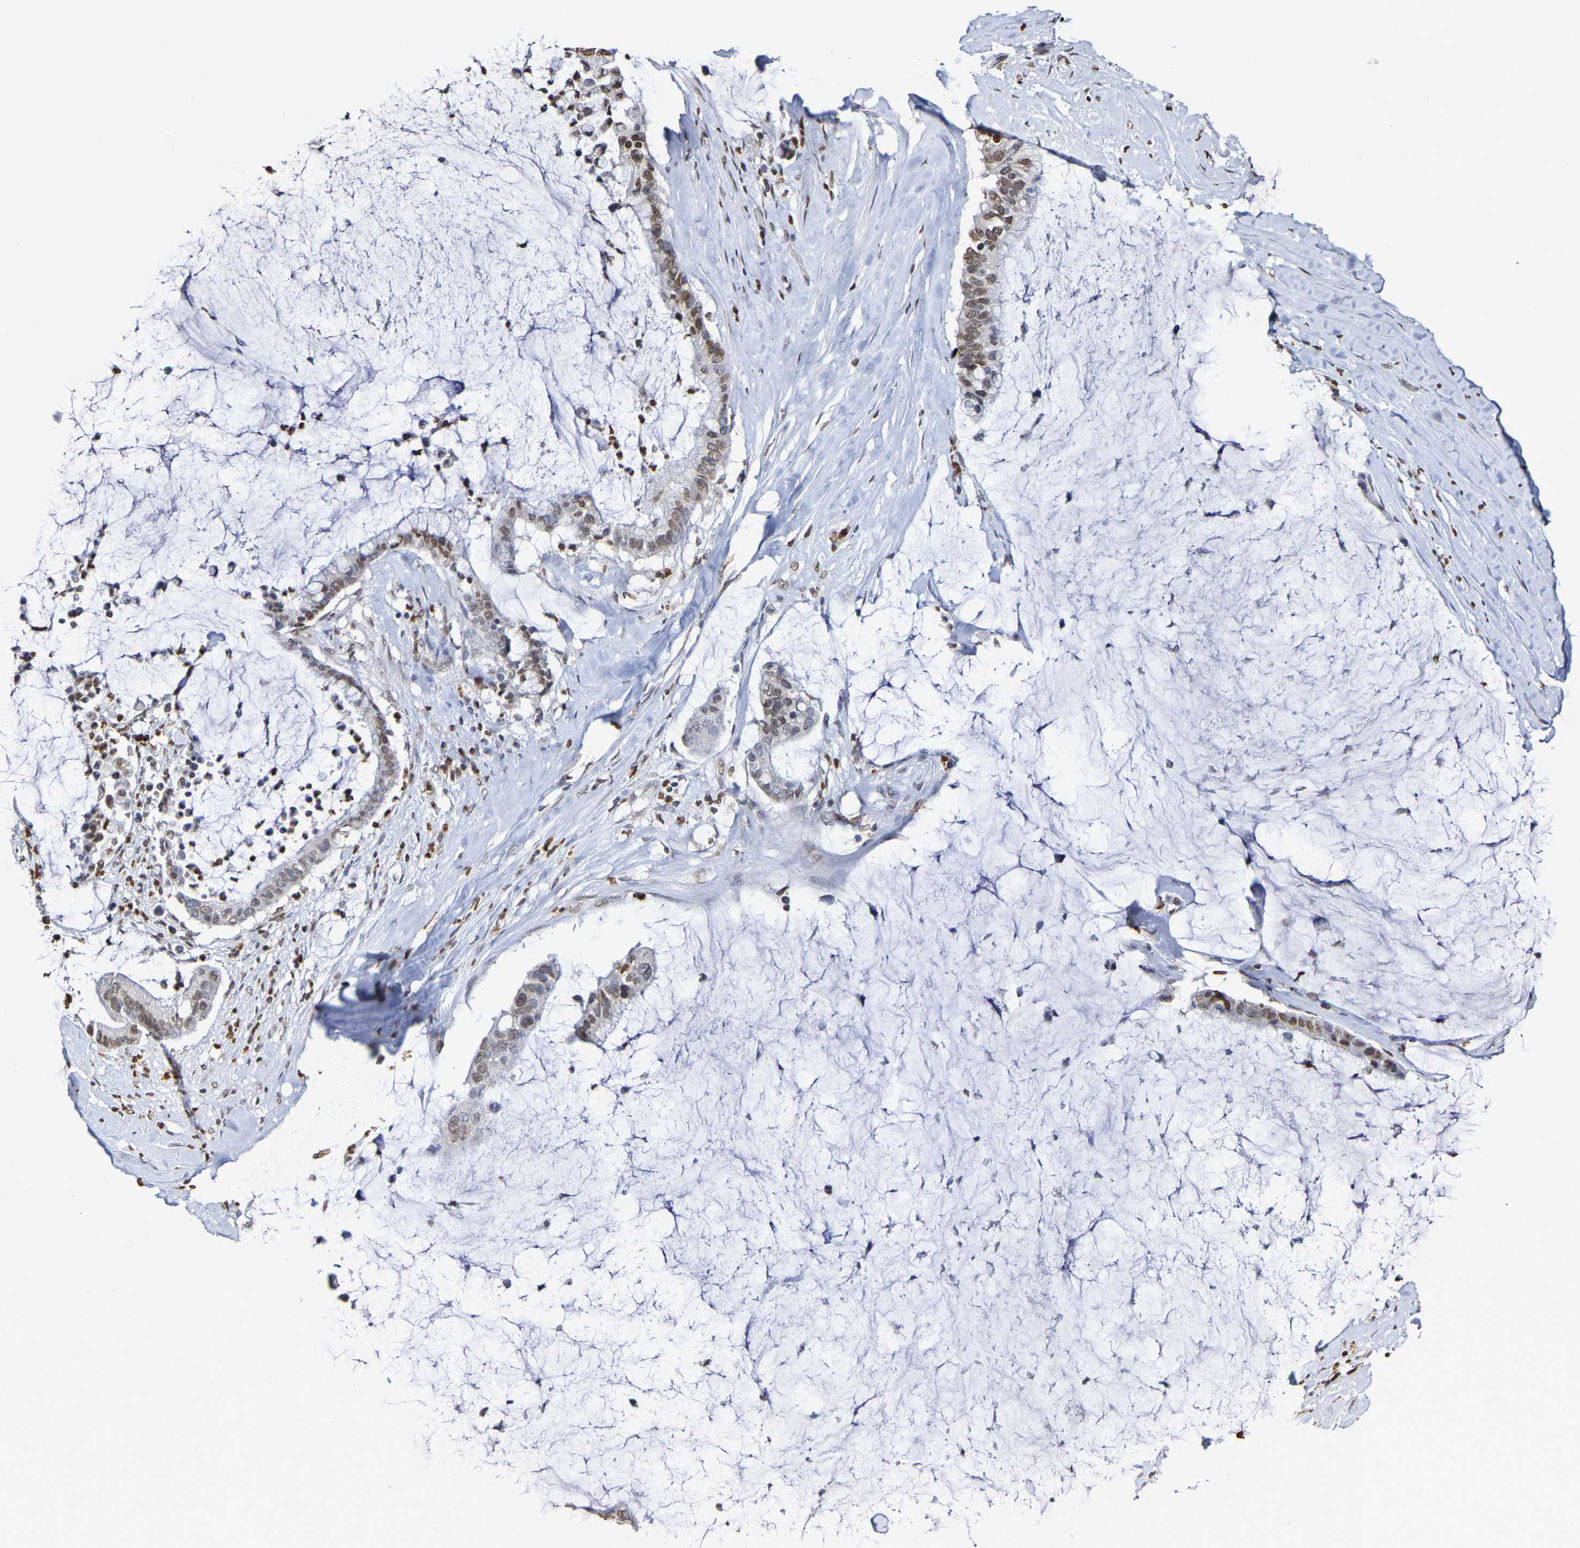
{"staining": {"intensity": "weak", "quantity": ">75%", "location": "nuclear"}, "tissue": "pancreatic cancer", "cell_type": "Tumor cells", "image_type": "cancer", "snomed": [{"axis": "morphology", "description": "Adenocarcinoma, NOS"}, {"axis": "topography", "description": "Pancreas"}], "caption": "Pancreatic adenocarcinoma stained for a protein (brown) exhibits weak nuclear positive expression in approximately >75% of tumor cells.", "gene": "ATF4", "patient": {"sex": "male", "age": 41}}